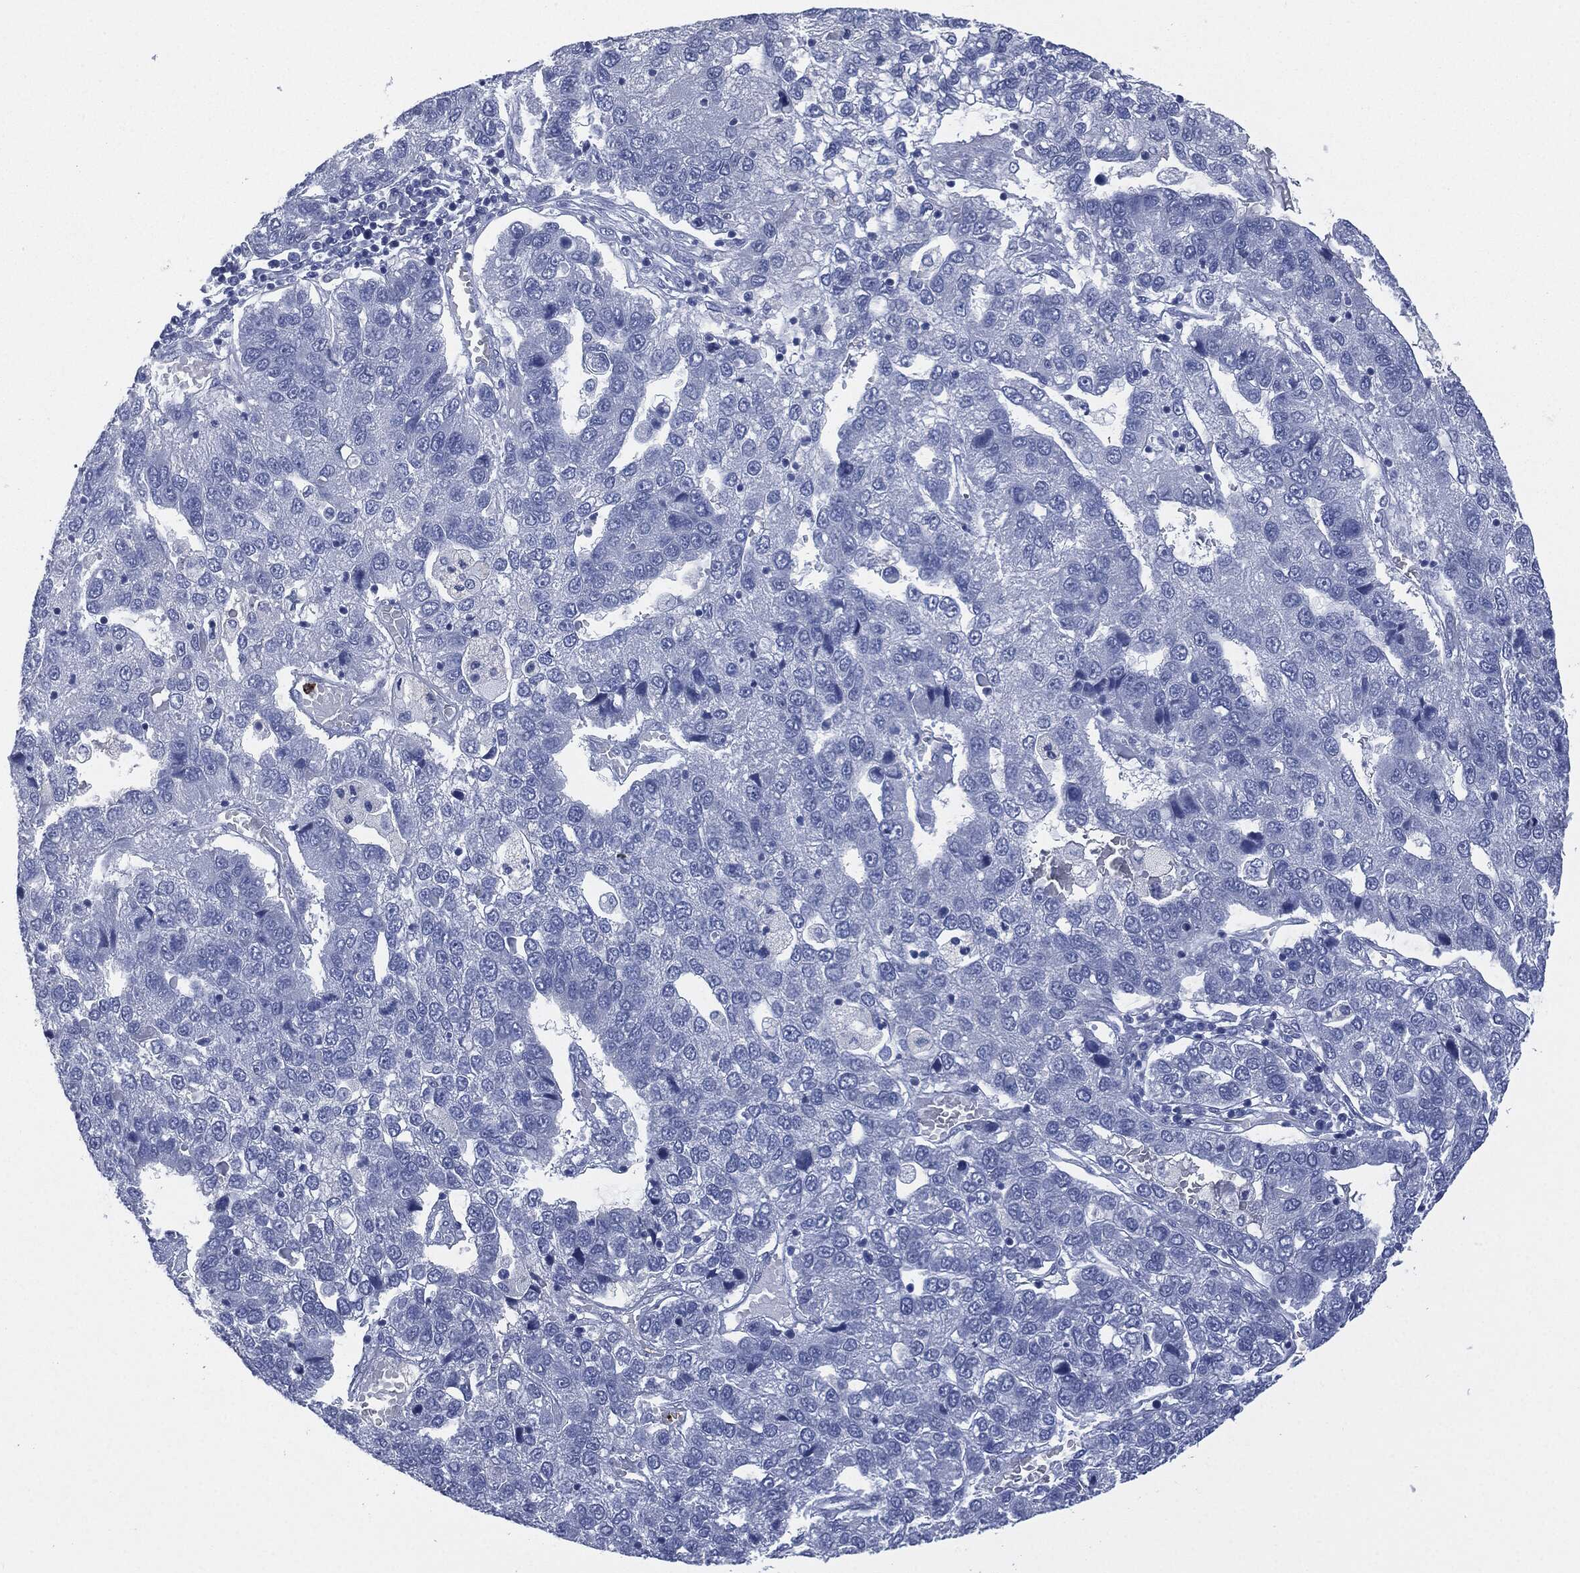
{"staining": {"intensity": "negative", "quantity": "none", "location": "none"}, "tissue": "pancreatic cancer", "cell_type": "Tumor cells", "image_type": "cancer", "snomed": [{"axis": "morphology", "description": "Adenocarcinoma, NOS"}, {"axis": "topography", "description": "Pancreas"}], "caption": "IHC of pancreatic cancer (adenocarcinoma) displays no expression in tumor cells.", "gene": "CEACAM8", "patient": {"sex": "female", "age": 61}}